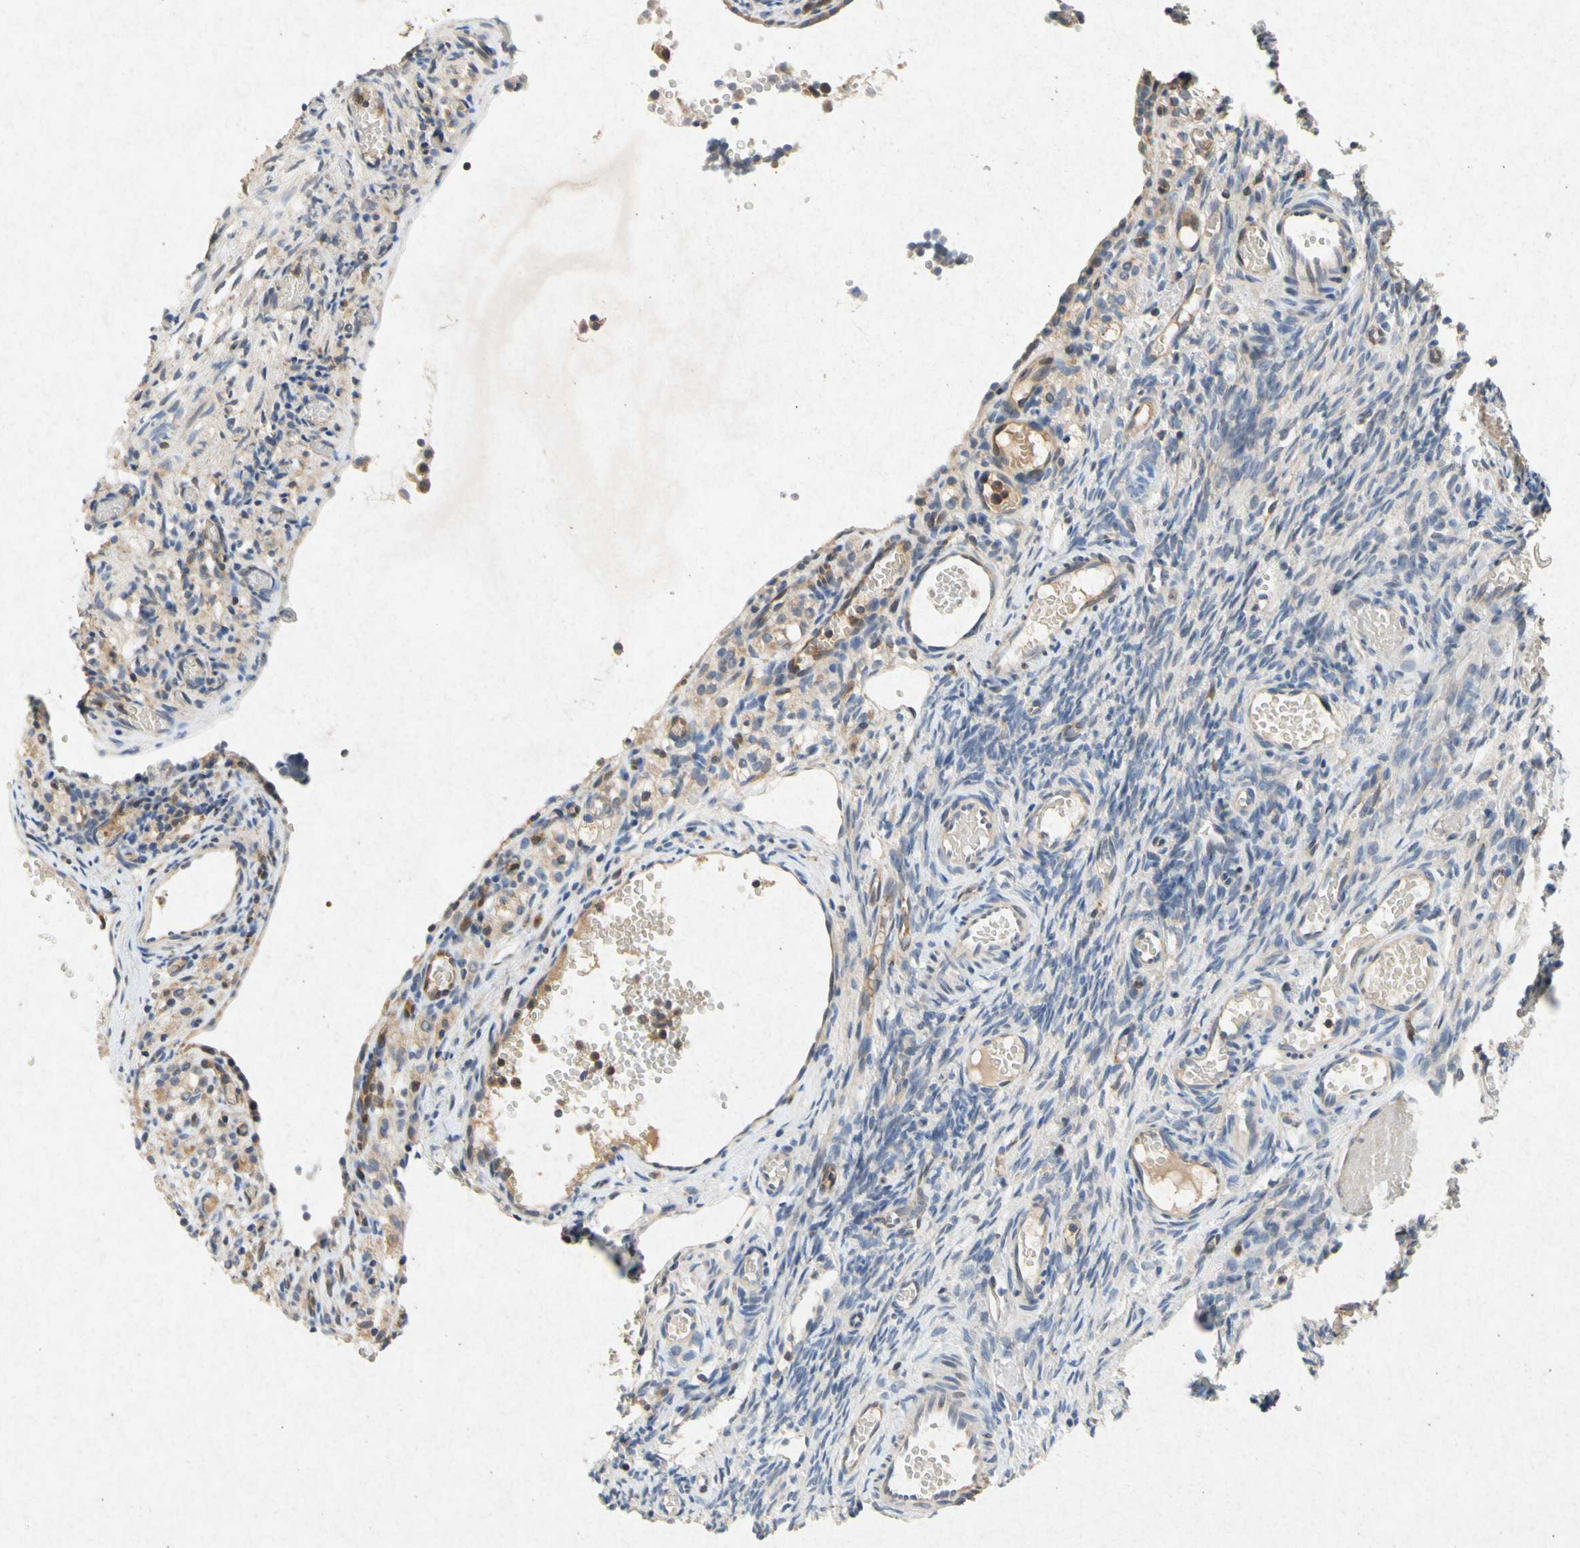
{"staining": {"intensity": "weak", "quantity": "<25%", "location": "cytoplasmic/membranous"}, "tissue": "ovary", "cell_type": "Ovarian stroma cells", "image_type": "normal", "snomed": [{"axis": "morphology", "description": "Normal tissue, NOS"}, {"axis": "topography", "description": "Ovary"}], "caption": "DAB (3,3'-diaminobenzidine) immunohistochemical staining of normal ovary reveals no significant staining in ovarian stroma cells. (DAB immunohistochemistry, high magnification).", "gene": "RPS6KA1", "patient": {"sex": "female", "age": 35}}